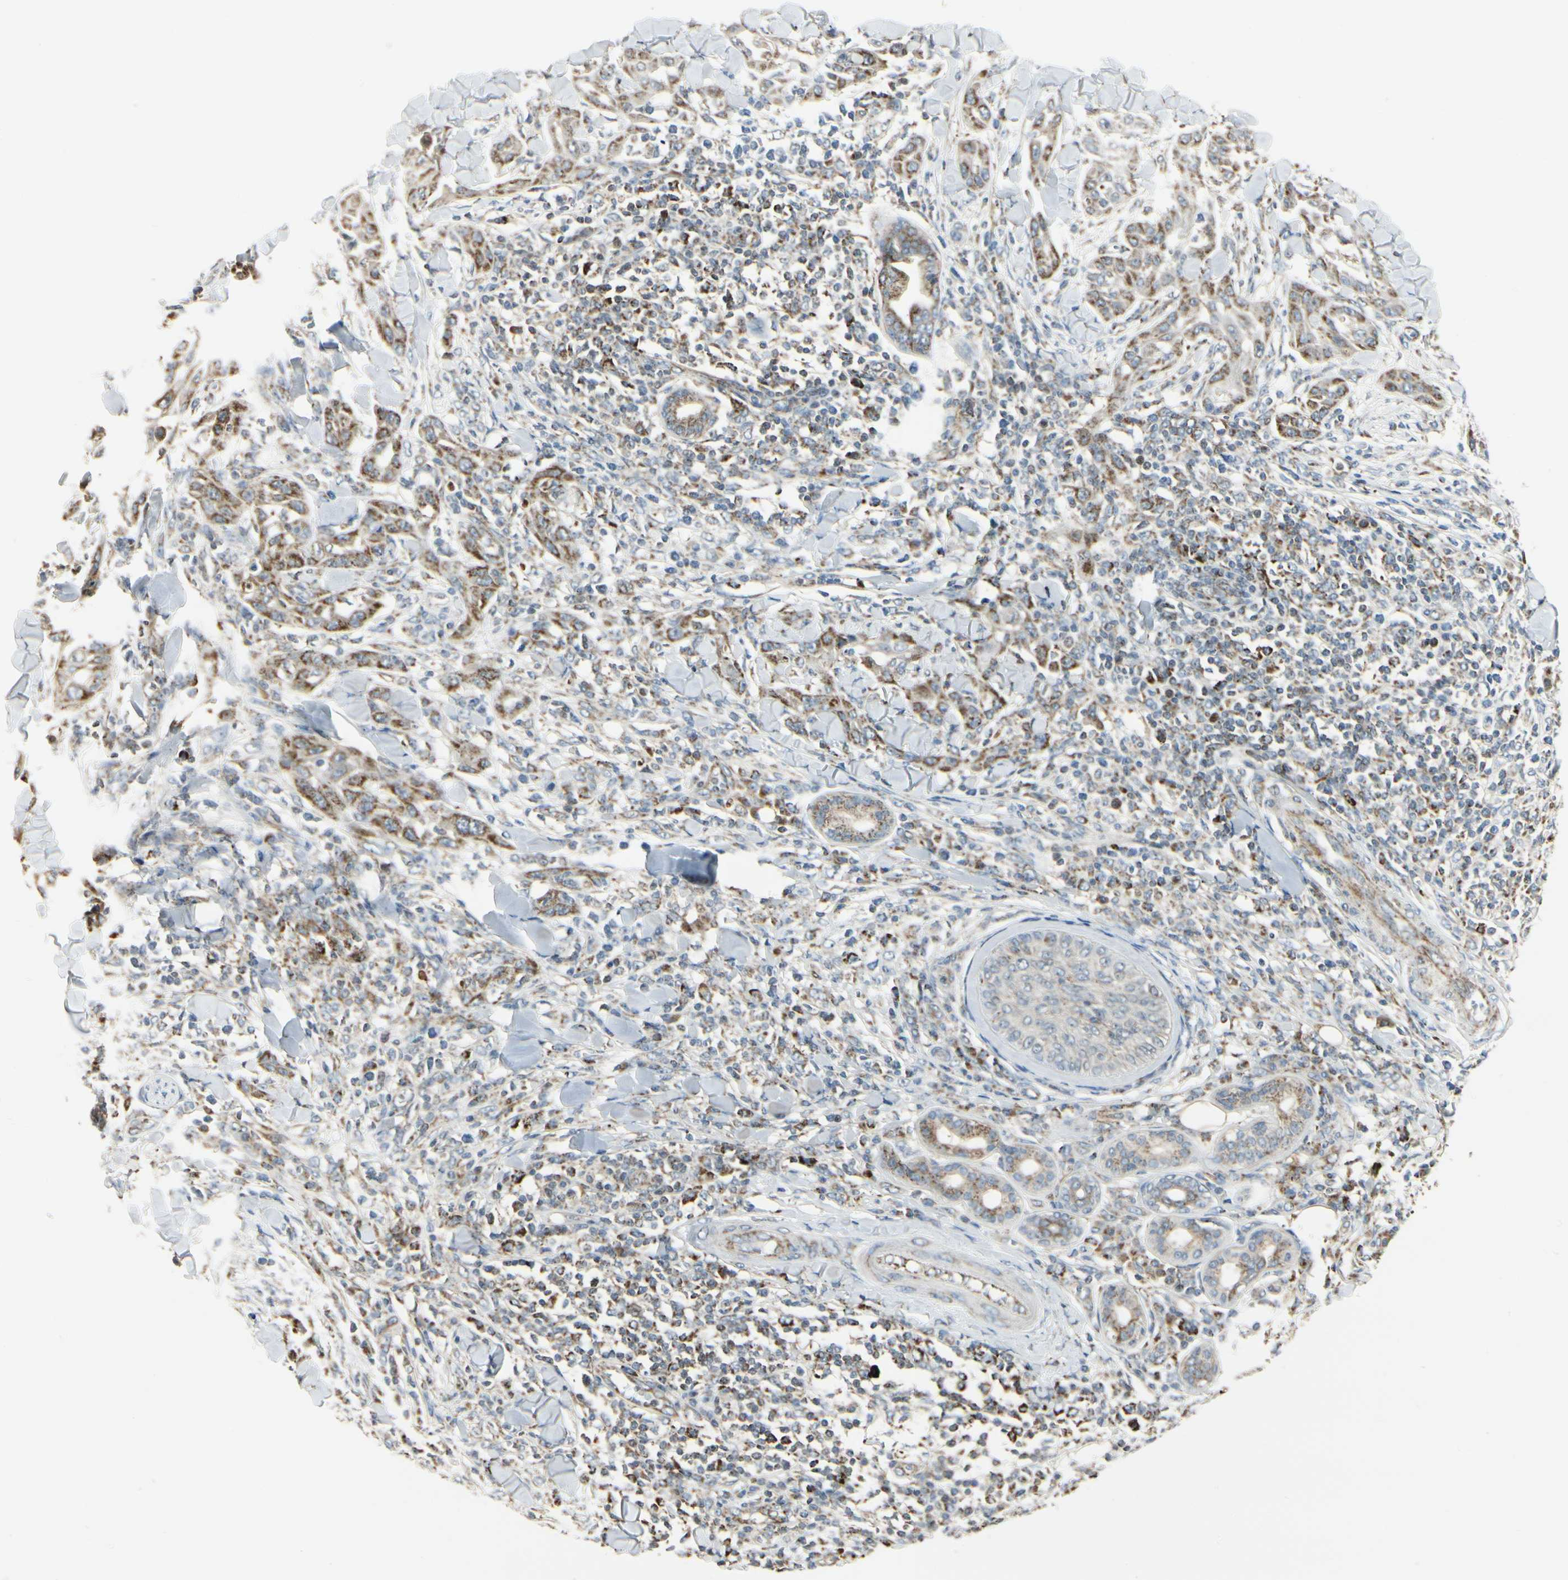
{"staining": {"intensity": "moderate", "quantity": "25%-75%", "location": "cytoplasmic/membranous"}, "tissue": "skin cancer", "cell_type": "Tumor cells", "image_type": "cancer", "snomed": [{"axis": "morphology", "description": "Squamous cell carcinoma, NOS"}, {"axis": "topography", "description": "Skin"}], "caption": "Tumor cells demonstrate medium levels of moderate cytoplasmic/membranous positivity in about 25%-75% of cells in squamous cell carcinoma (skin). (Brightfield microscopy of DAB IHC at high magnification).", "gene": "ANKS6", "patient": {"sex": "male", "age": 24}}